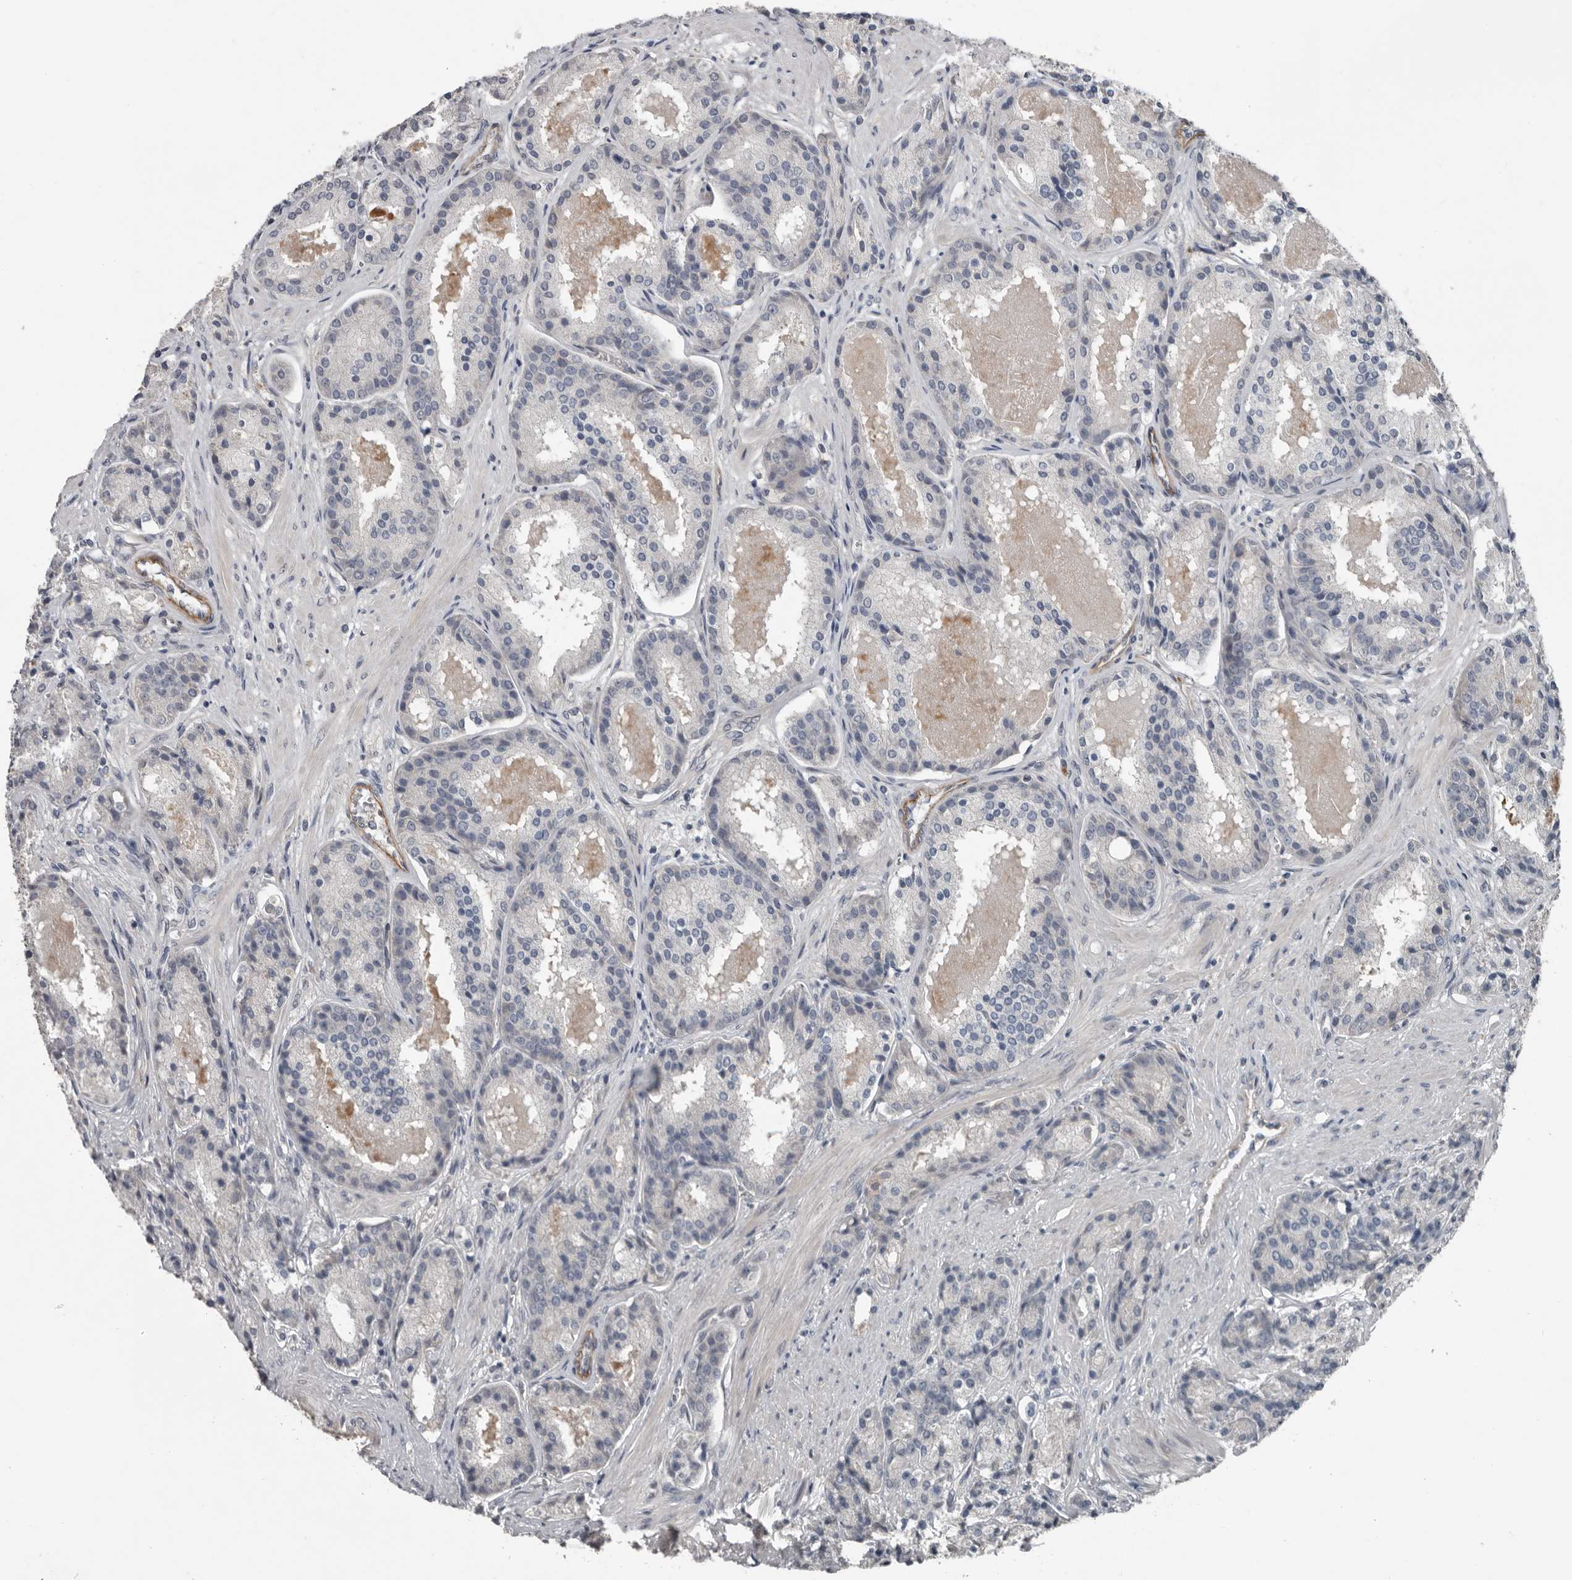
{"staining": {"intensity": "negative", "quantity": "none", "location": "none"}, "tissue": "prostate cancer", "cell_type": "Tumor cells", "image_type": "cancer", "snomed": [{"axis": "morphology", "description": "Adenocarcinoma, High grade"}, {"axis": "topography", "description": "Prostate"}], "caption": "IHC of human adenocarcinoma (high-grade) (prostate) displays no expression in tumor cells.", "gene": "C1orf216", "patient": {"sex": "male", "age": 60}}